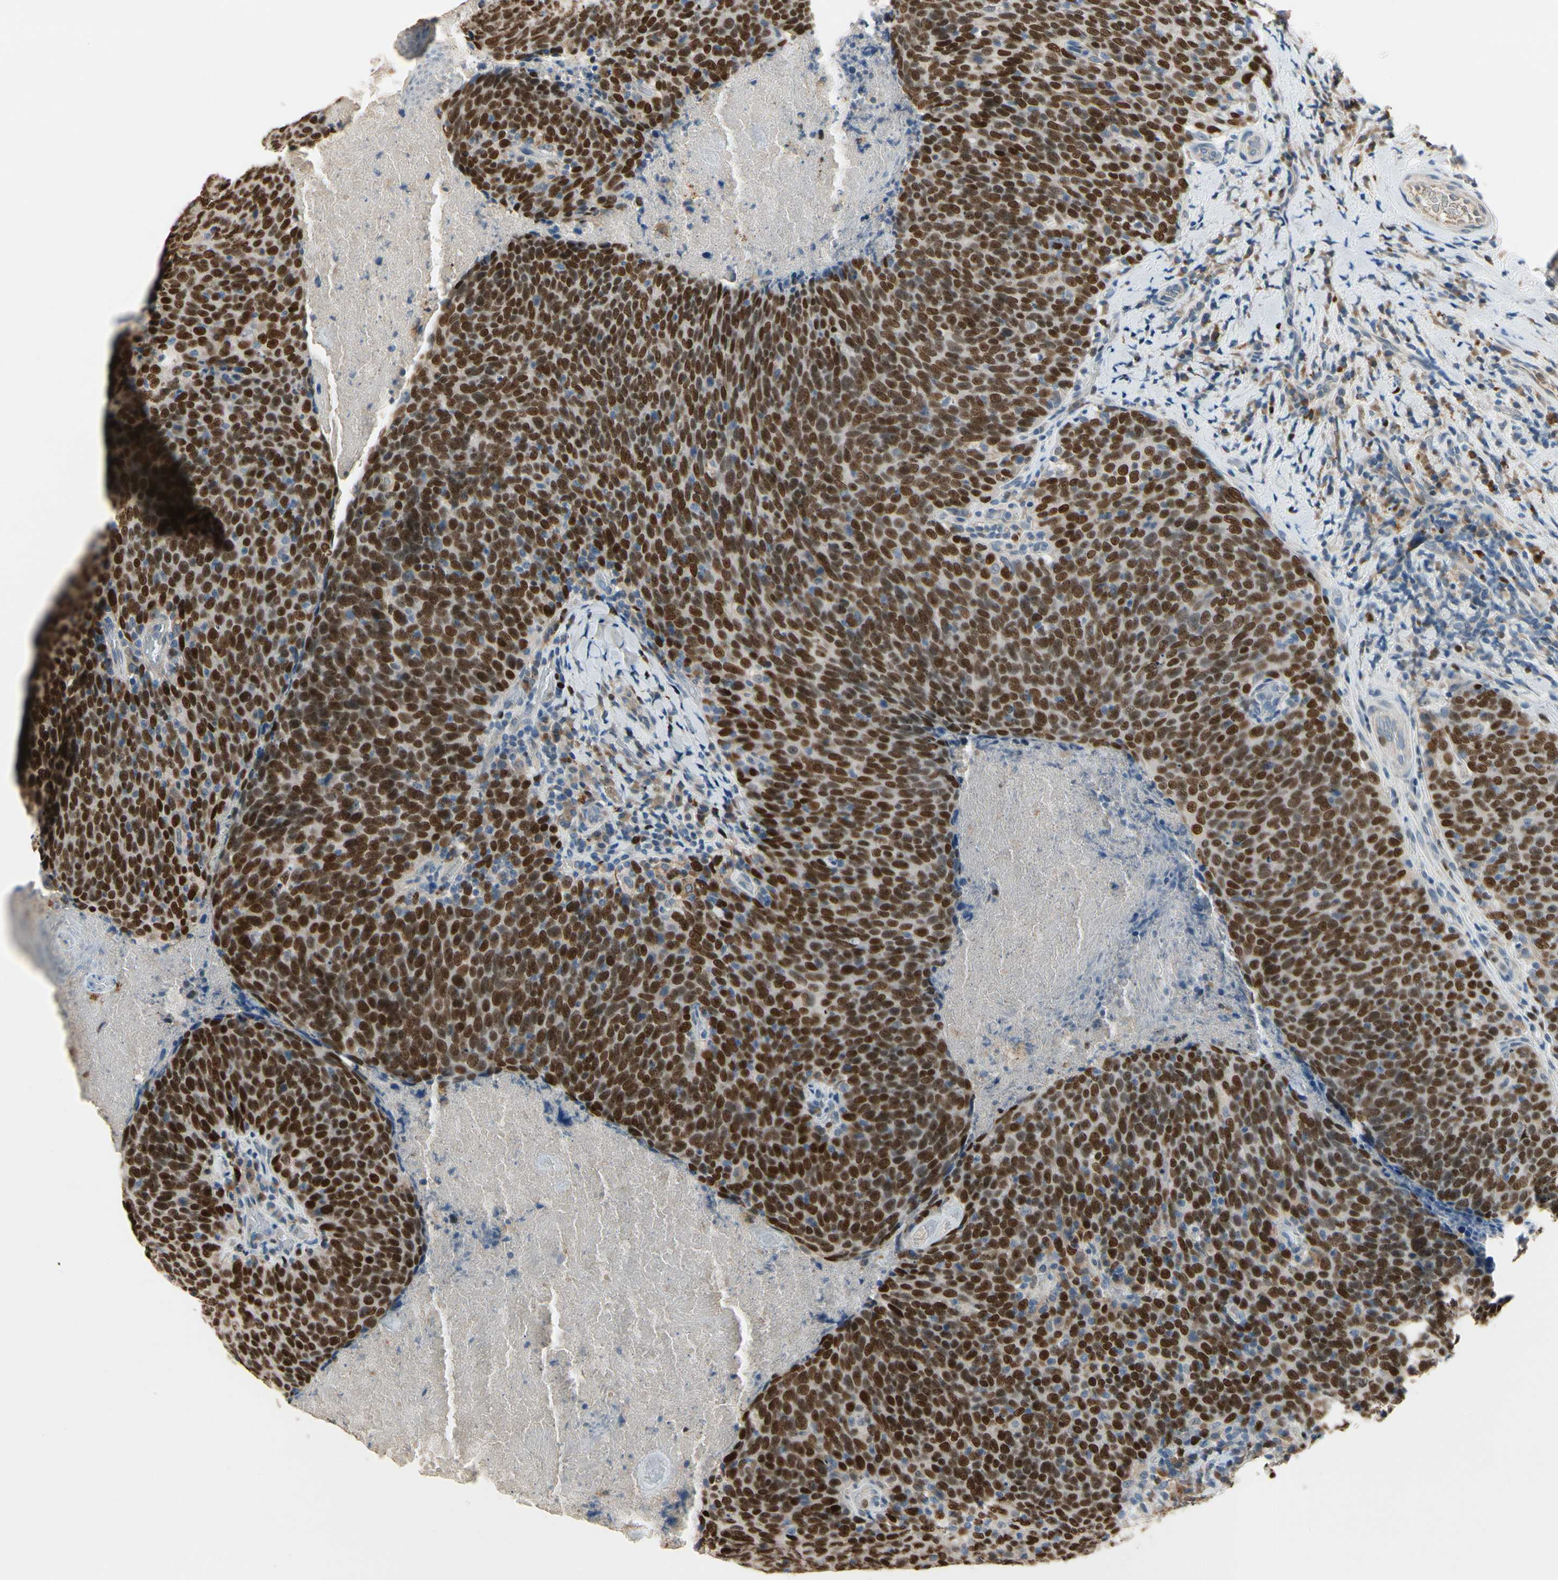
{"staining": {"intensity": "strong", "quantity": ">75%", "location": "nuclear"}, "tissue": "head and neck cancer", "cell_type": "Tumor cells", "image_type": "cancer", "snomed": [{"axis": "morphology", "description": "Squamous cell carcinoma, NOS"}, {"axis": "morphology", "description": "Squamous cell carcinoma, metastatic, NOS"}, {"axis": "topography", "description": "Lymph node"}, {"axis": "topography", "description": "Head-Neck"}], "caption": "The immunohistochemical stain shows strong nuclear staining in tumor cells of head and neck cancer tissue.", "gene": "ZKSCAN4", "patient": {"sex": "male", "age": 62}}